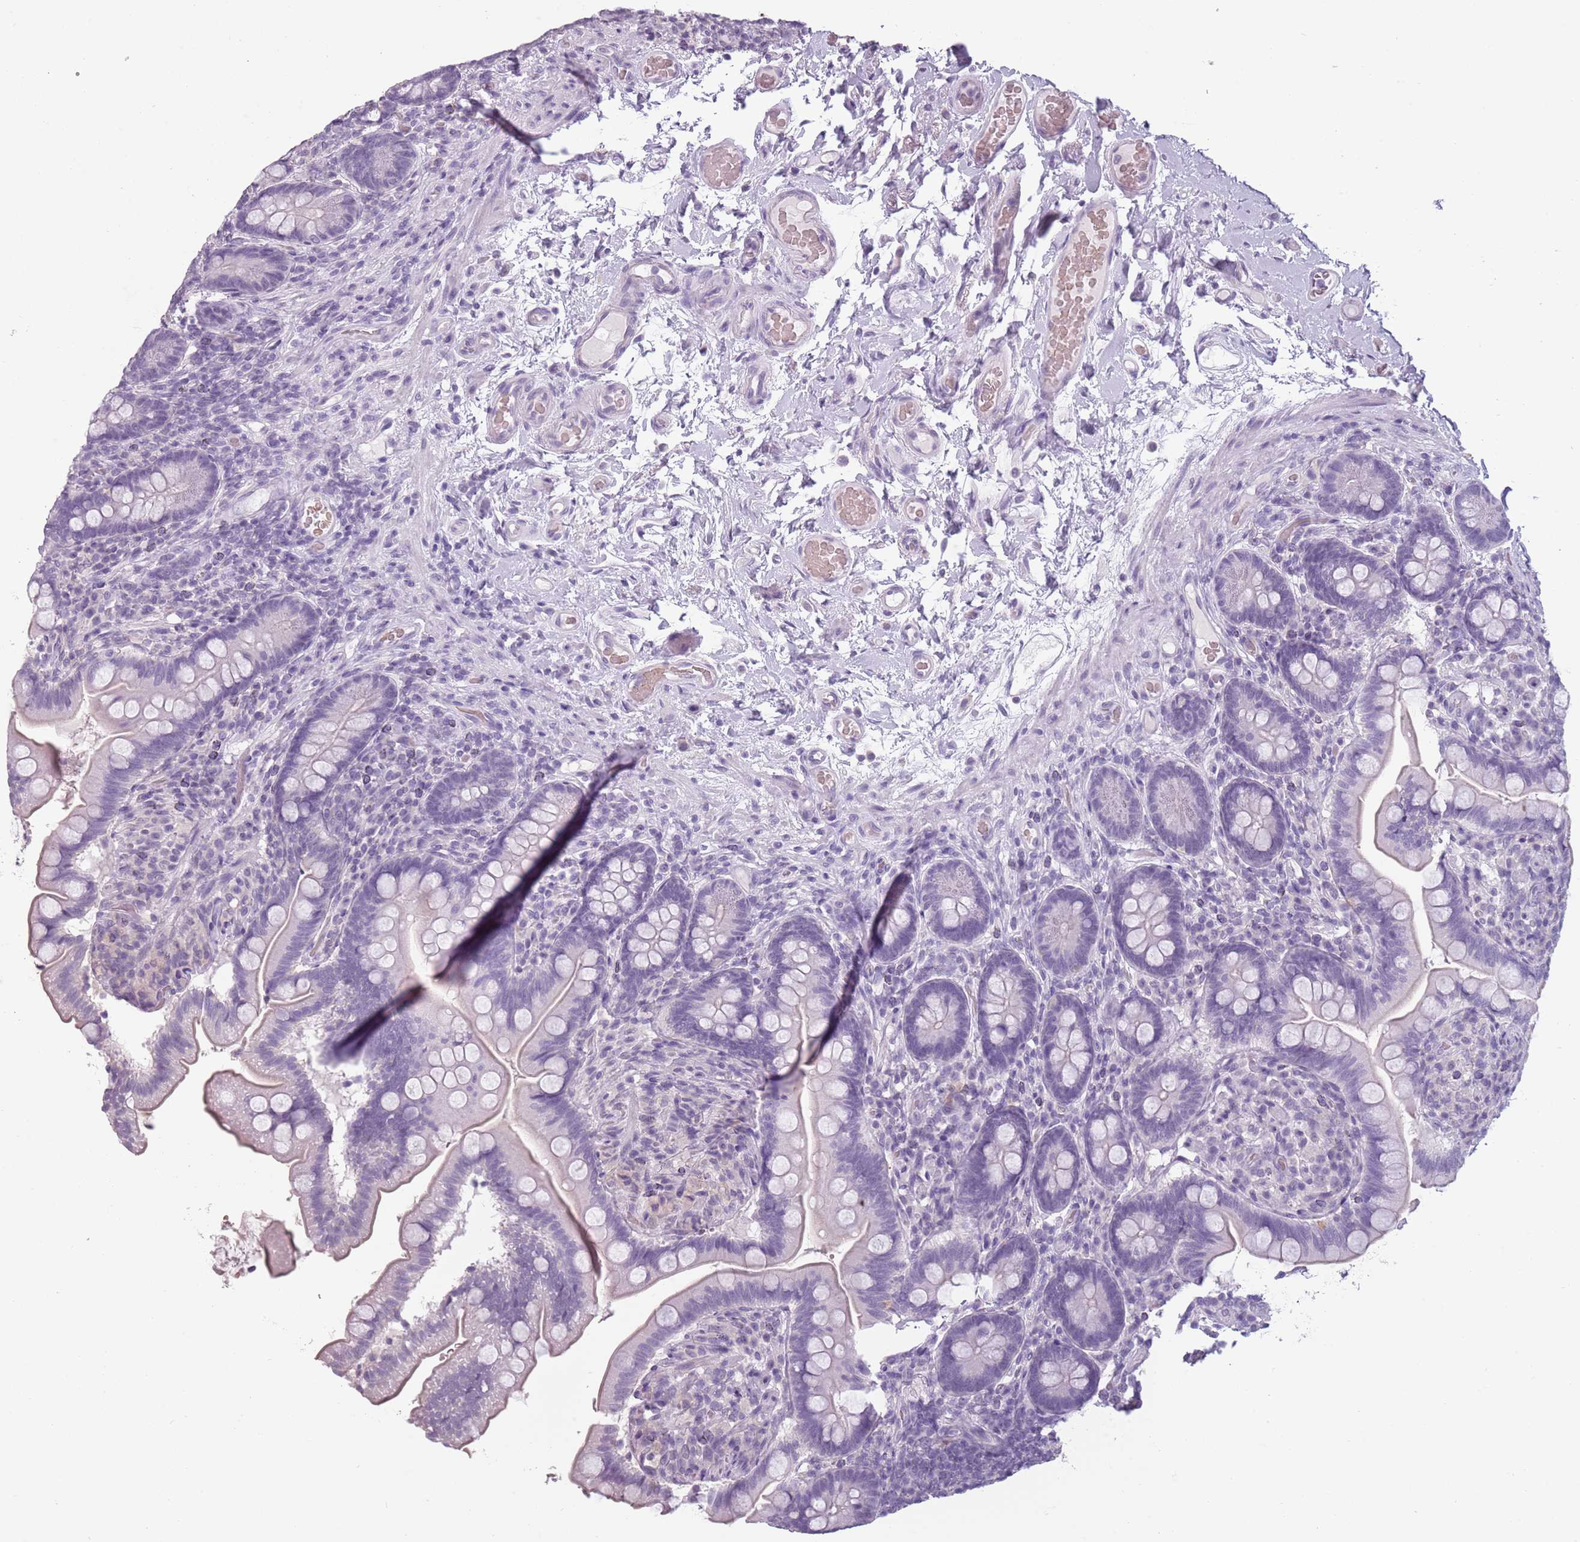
{"staining": {"intensity": "weak", "quantity": "<25%", "location": "cytoplasmic/membranous"}, "tissue": "small intestine", "cell_type": "Glandular cells", "image_type": "normal", "snomed": [{"axis": "morphology", "description": "Normal tissue, NOS"}, {"axis": "topography", "description": "Small intestine"}], "caption": "IHC photomicrograph of unremarkable small intestine: small intestine stained with DAB (3,3'-diaminobenzidine) displays no significant protein staining in glandular cells.", "gene": "PIEZO1", "patient": {"sex": "female", "age": 64}}